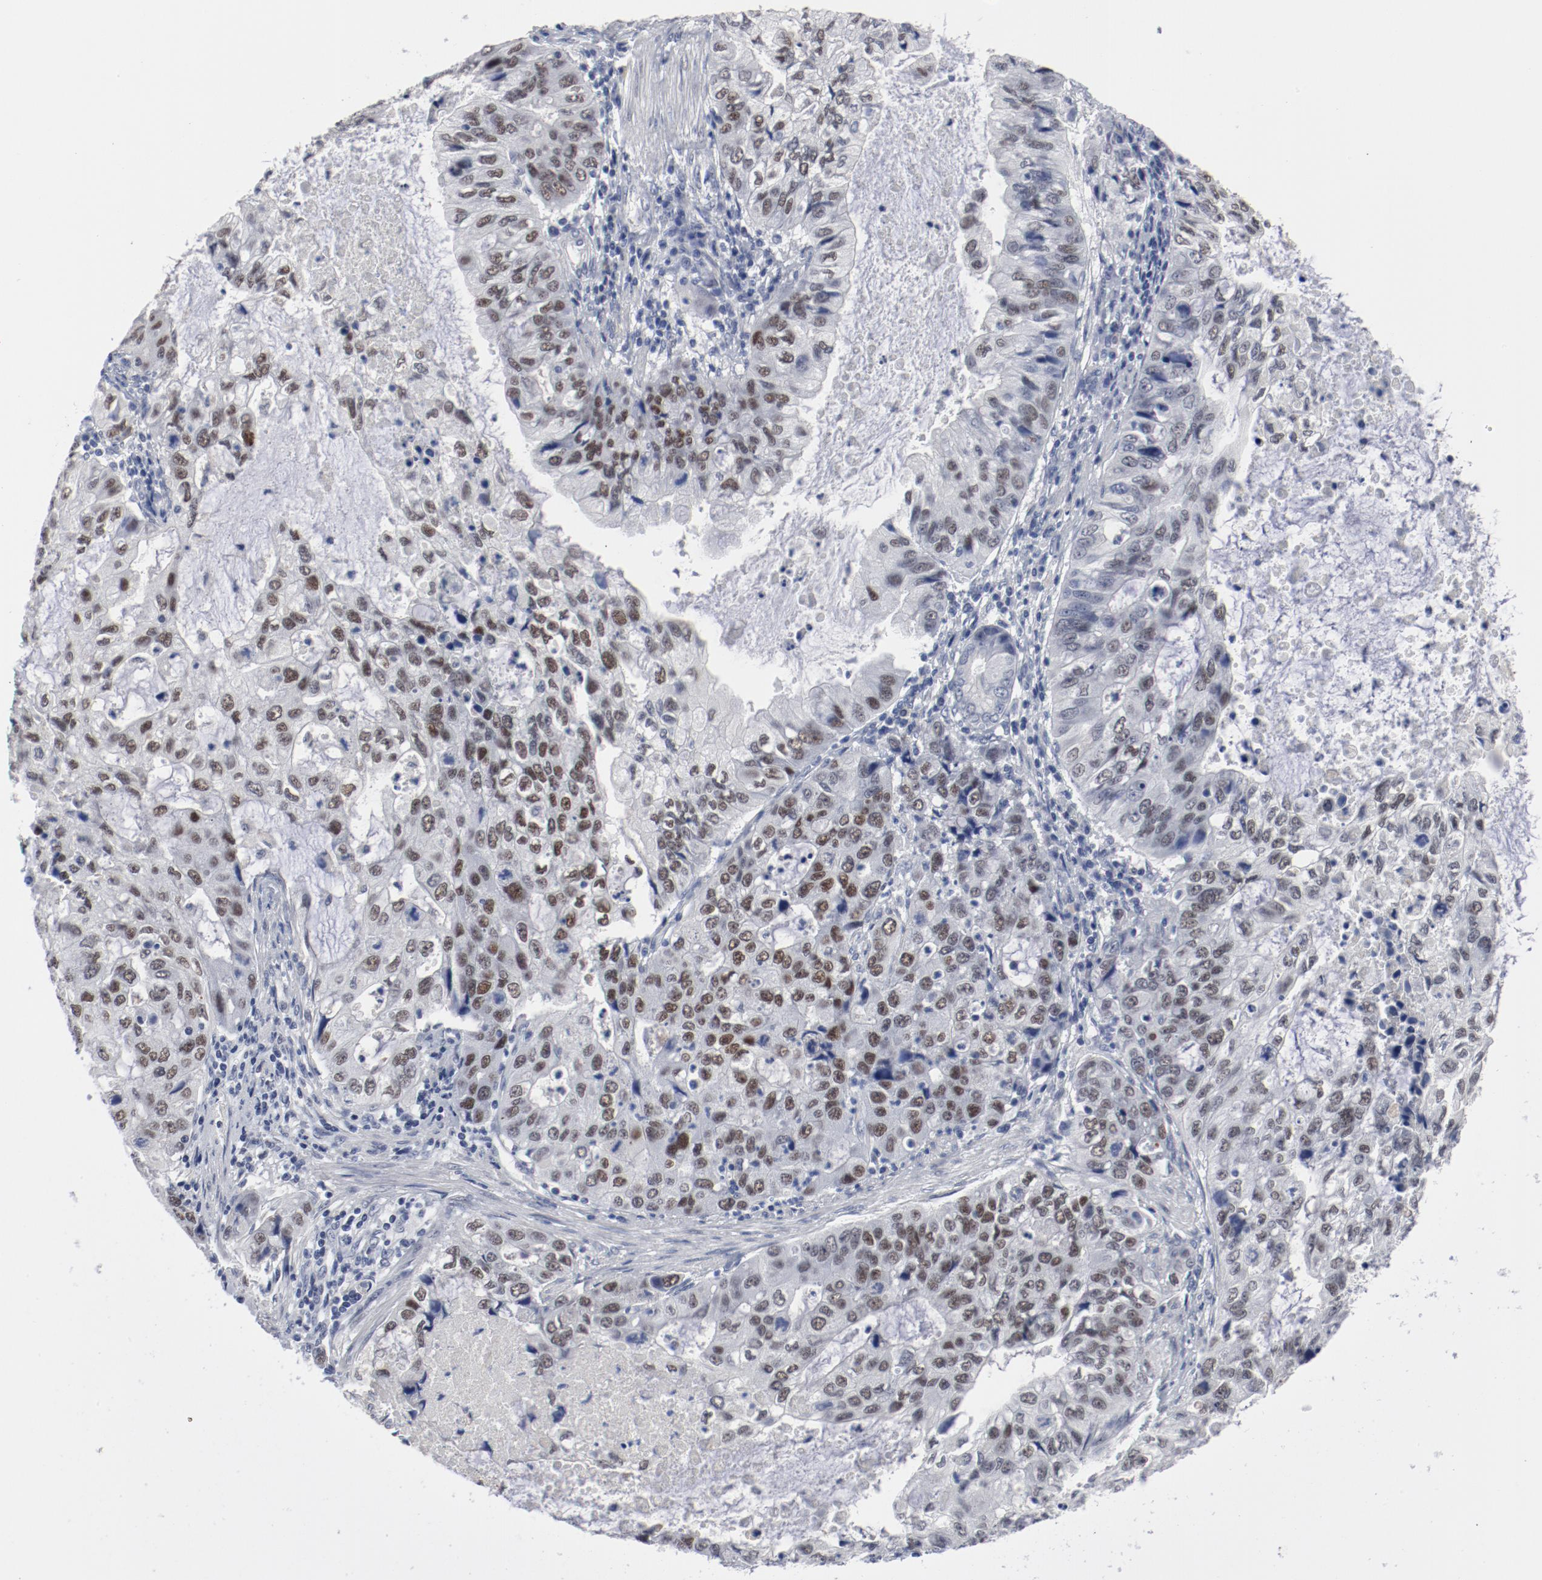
{"staining": {"intensity": "moderate", "quantity": ">75%", "location": "nuclear"}, "tissue": "stomach cancer", "cell_type": "Tumor cells", "image_type": "cancer", "snomed": [{"axis": "morphology", "description": "Adenocarcinoma, NOS"}, {"axis": "topography", "description": "Stomach, upper"}], "caption": "IHC photomicrograph of neoplastic tissue: human stomach cancer stained using IHC reveals medium levels of moderate protein expression localized specifically in the nuclear of tumor cells, appearing as a nuclear brown color.", "gene": "ANKLE2", "patient": {"sex": "female", "age": 52}}